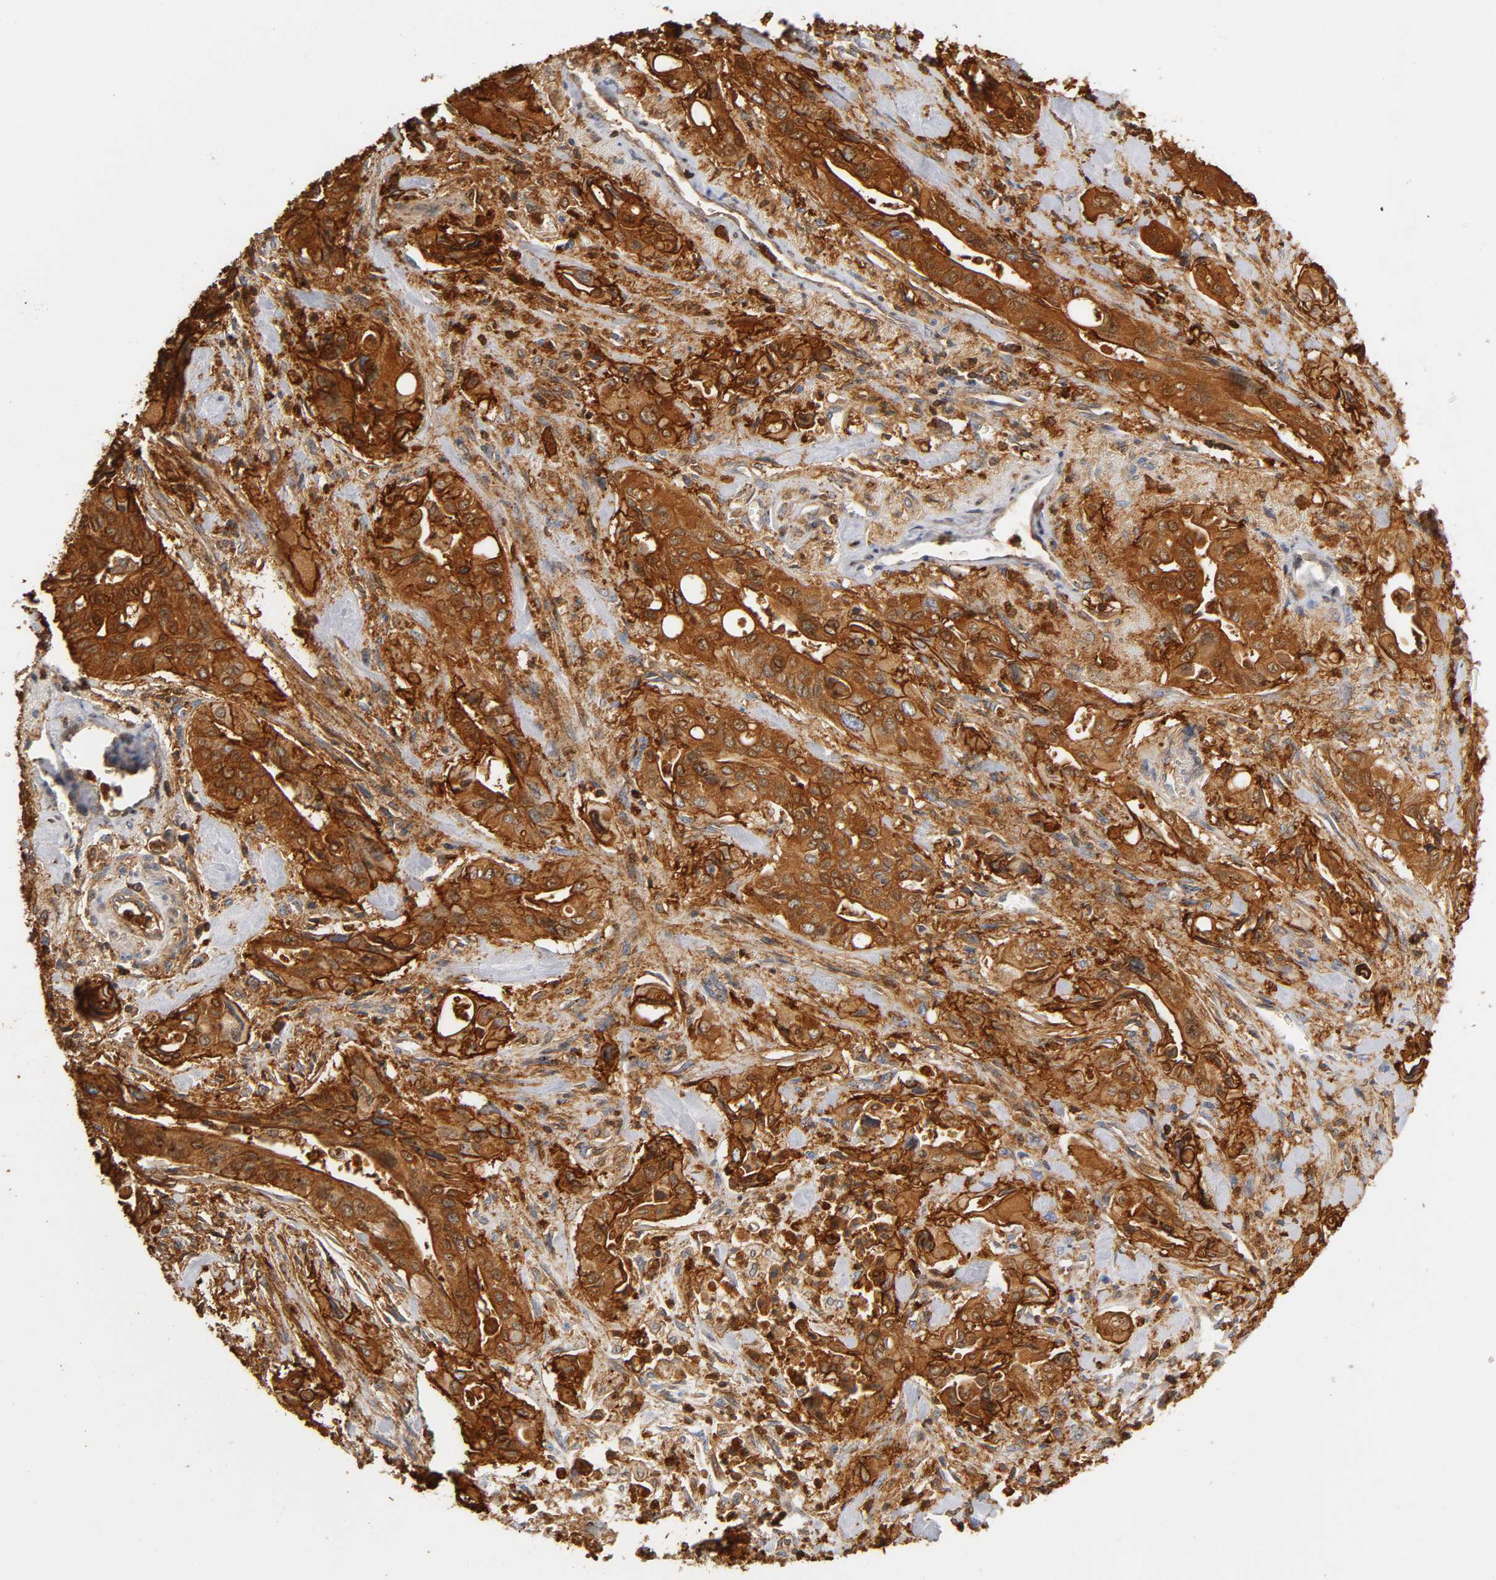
{"staining": {"intensity": "moderate", "quantity": ">75%", "location": "cytoplasmic/membranous,nuclear"}, "tissue": "pancreatic cancer", "cell_type": "Tumor cells", "image_type": "cancer", "snomed": [{"axis": "morphology", "description": "Adenocarcinoma, NOS"}, {"axis": "topography", "description": "Pancreas"}], "caption": "Pancreatic cancer (adenocarcinoma) stained with immunohistochemistry (IHC) demonstrates moderate cytoplasmic/membranous and nuclear expression in about >75% of tumor cells.", "gene": "ANXA11", "patient": {"sex": "male", "age": 77}}